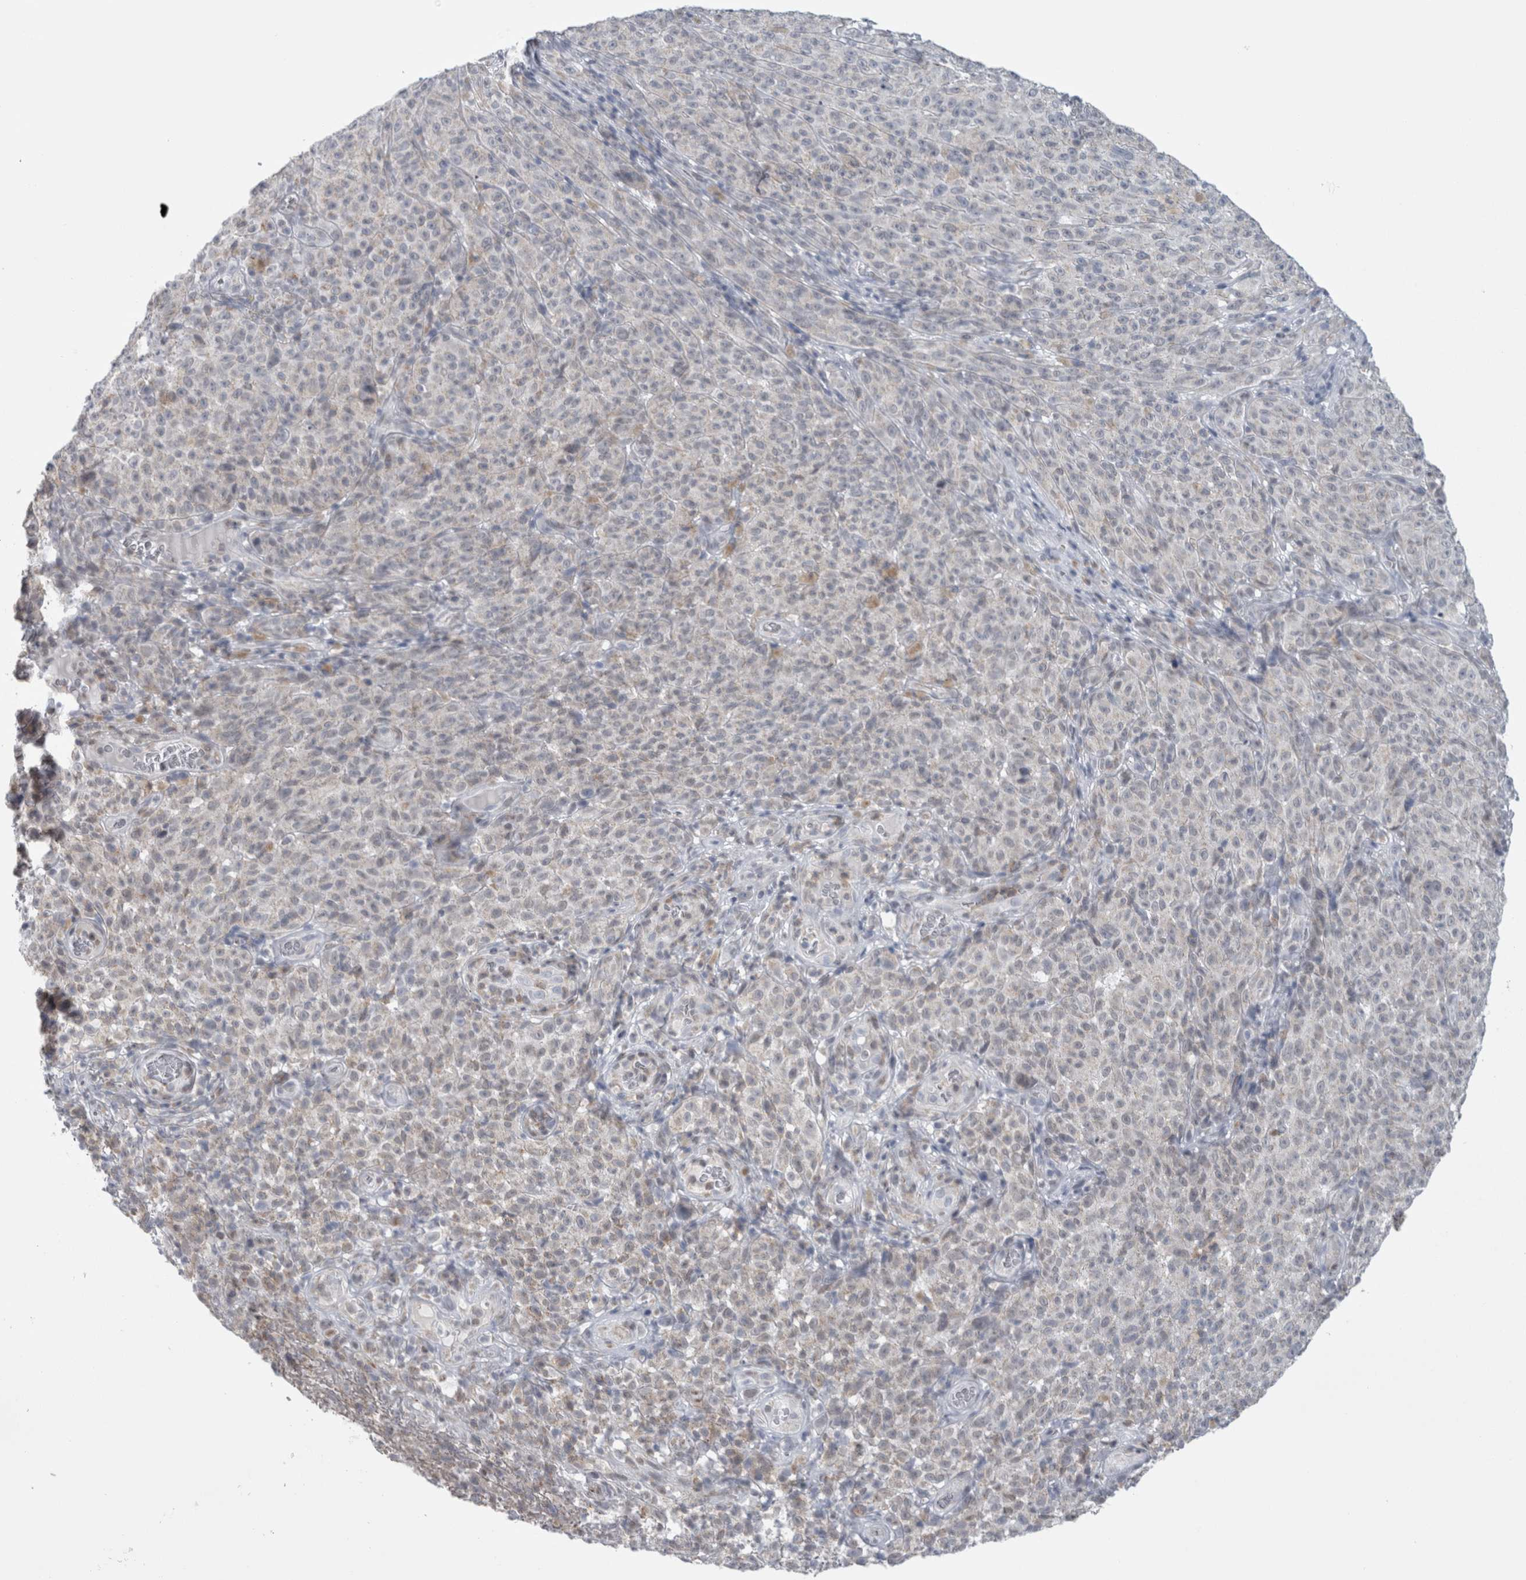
{"staining": {"intensity": "negative", "quantity": "none", "location": "none"}, "tissue": "melanoma", "cell_type": "Tumor cells", "image_type": "cancer", "snomed": [{"axis": "morphology", "description": "Malignant melanoma, NOS"}, {"axis": "topography", "description": "Skin"}], "caption": "DAB (3,3'-diaminobenzidine) immunohistochemical staining of malignant melanoma reveals no significant expression in tumor cells.", "gene": "PLIN1", "patient": {"sex": "female", "age": 82}}